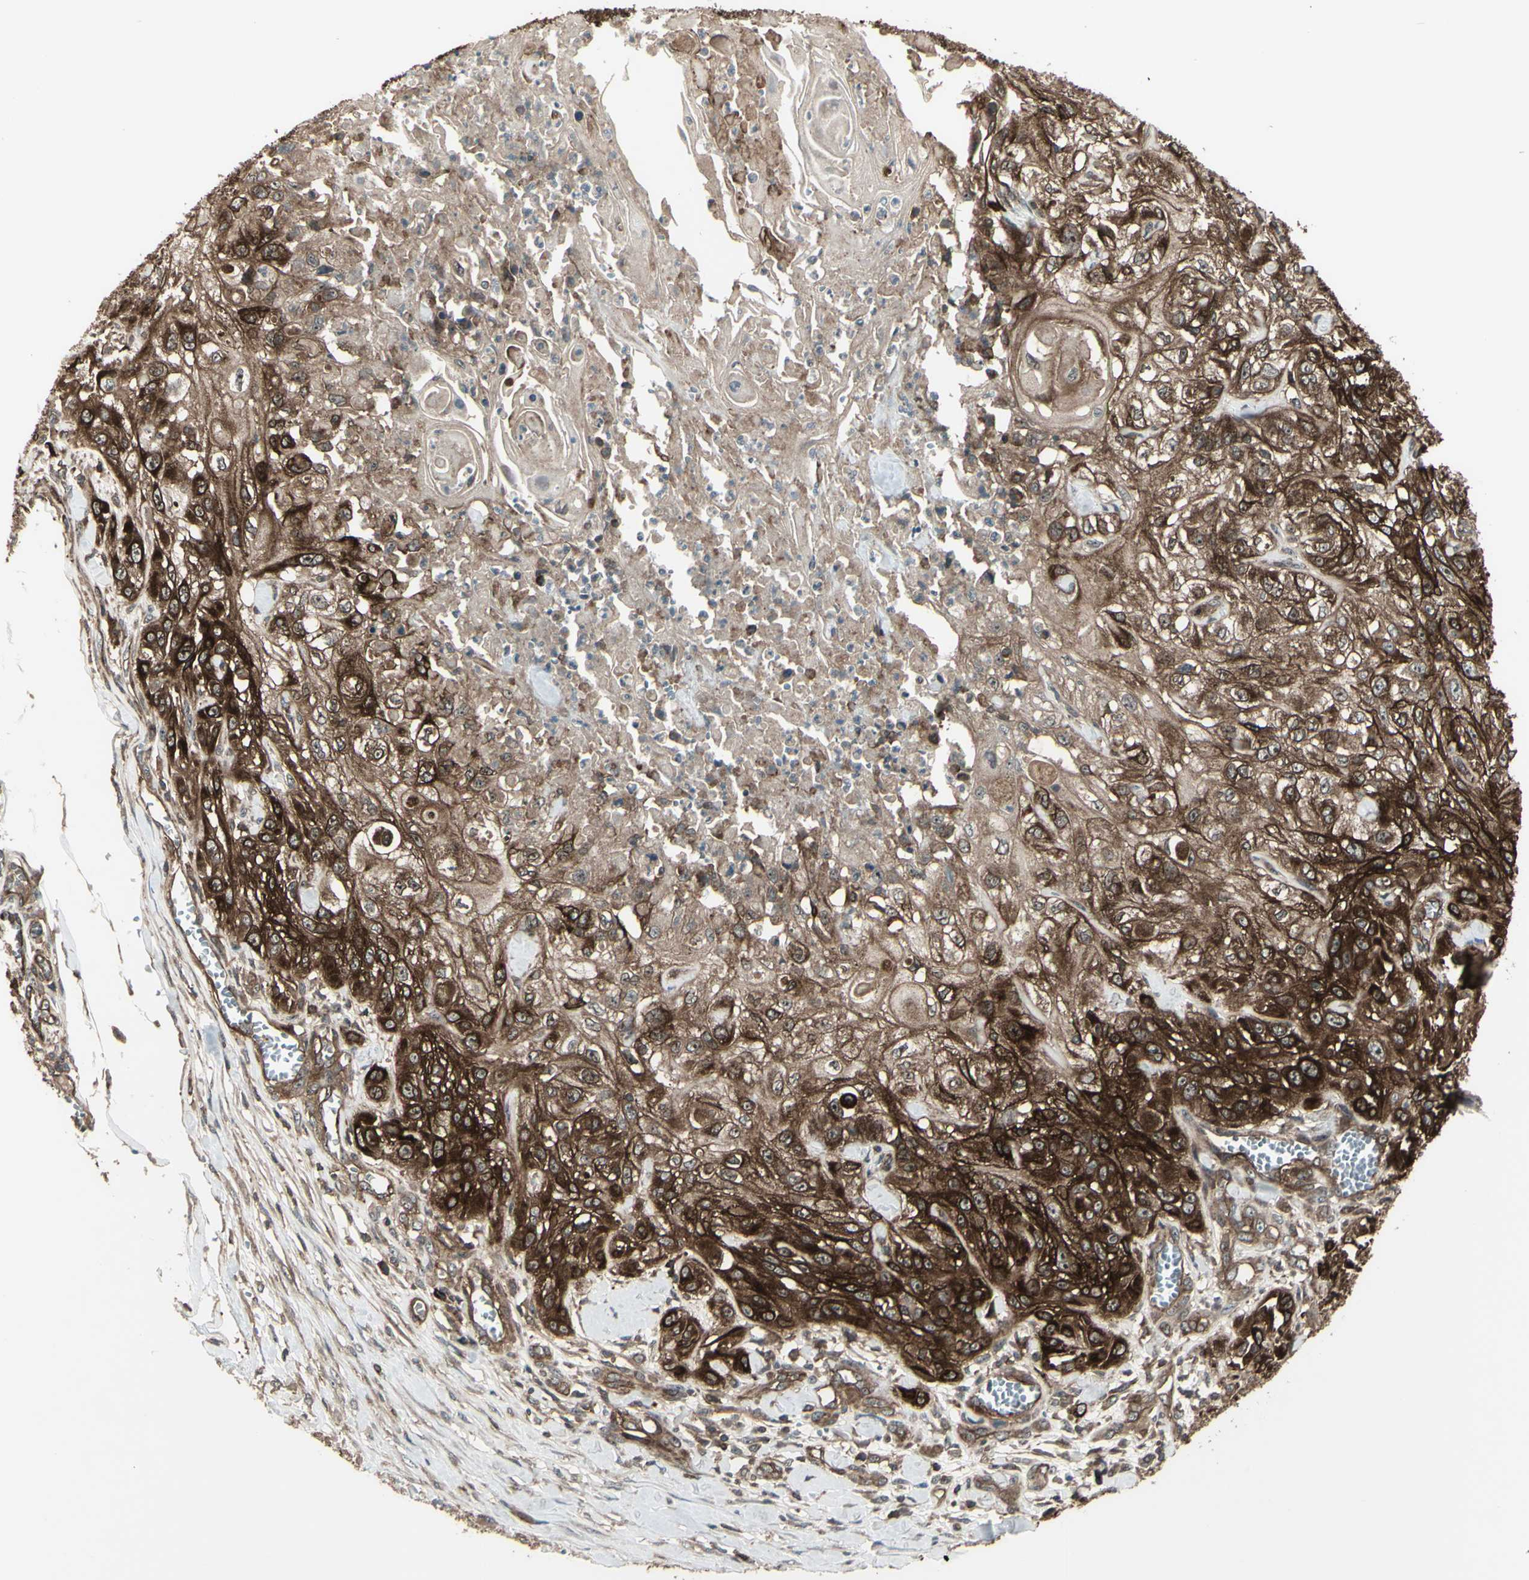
{"staining": {"intensity": "strong", "quantity": ">75%", "location": "cytoplasmic/membranous"}, "tissue": "skin cancer", "cell_type": "Tumor cells", "image_type": "cancer", "snomed": [{"axis": "morphology", "description": "Squamous cell carcinoma, NOS"}, {"axis": "morphology", "description": "Squamous cell carcinoma, metastatic, NOS"}, {"axis": "topography", "description": "Skin"}, {"axis": "topography", "description": "Lymph node"}], "caption": "A photomicrograph of human skin squamous cell carcinoma stained for a protein shows strong cytoplasmic/membranous brown staining in tumor cells.", "gene": "FXYD5", "patient": {"sex": "male", "age": 75}}